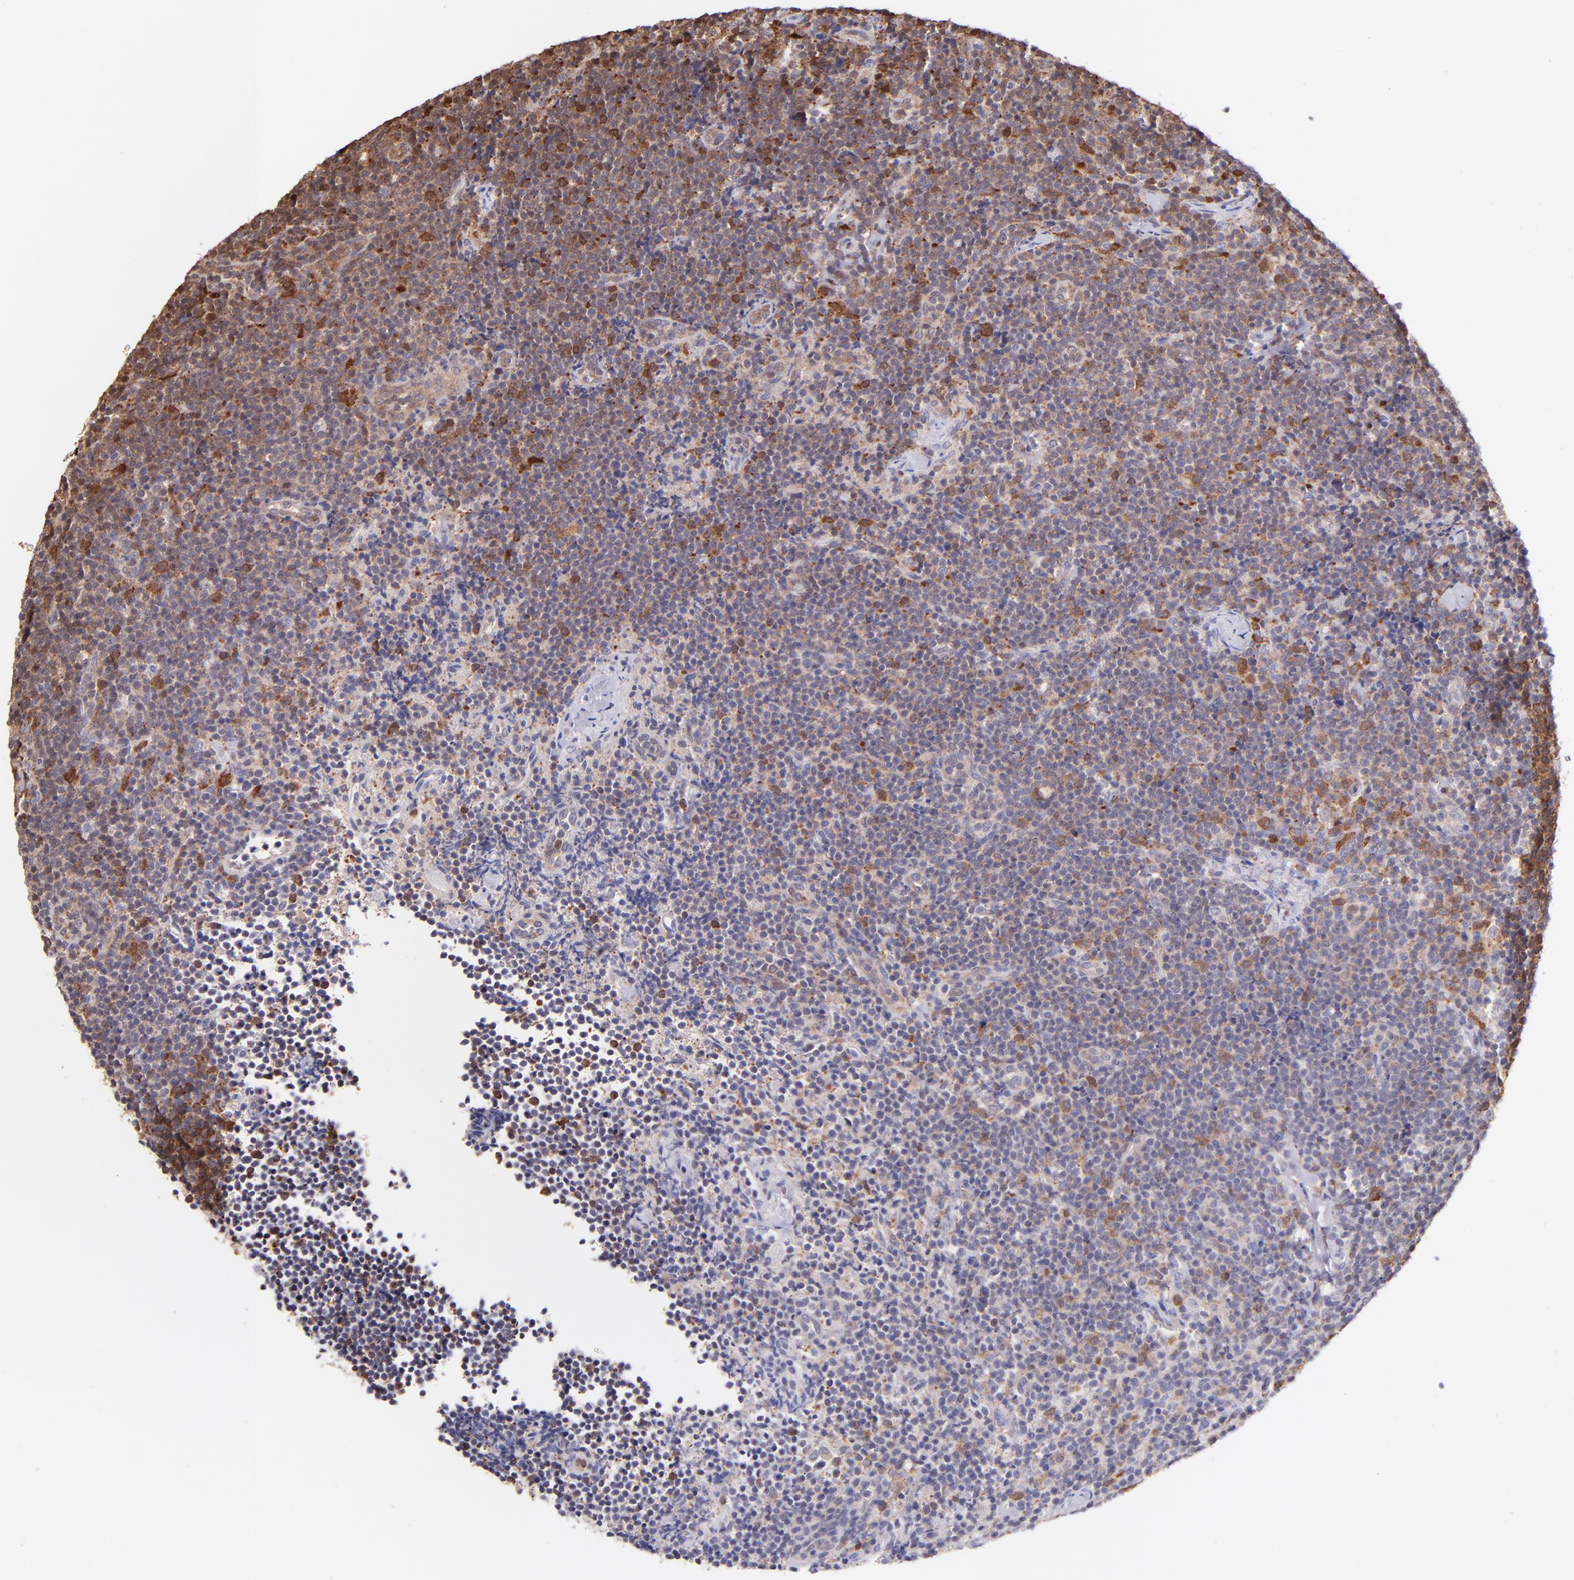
{"staining": {"intensity": "moderate", "quantity": "25%-75%", "location": "cytoplasmic/membranous"}, "tissue": "lymphoma", "cell_type": "Tumor cells", "image_type": "cancer", "snomed": [{"axis": "morphology", "description": "Malignant lymphoma, non-Hodgkin's type, High grade"}, {"axis": "topography", "description": "Lymph node"}], "caption": "High-power microscopy captured an immunohistochemistry (IHC) photomicrograph of lymphoma, revealing moderate cytoplasmic/membranous staining in approximately 25%-75% of tumor cells.", "gene": "BTK", "patient": {"sex": "female", "age": 58}}